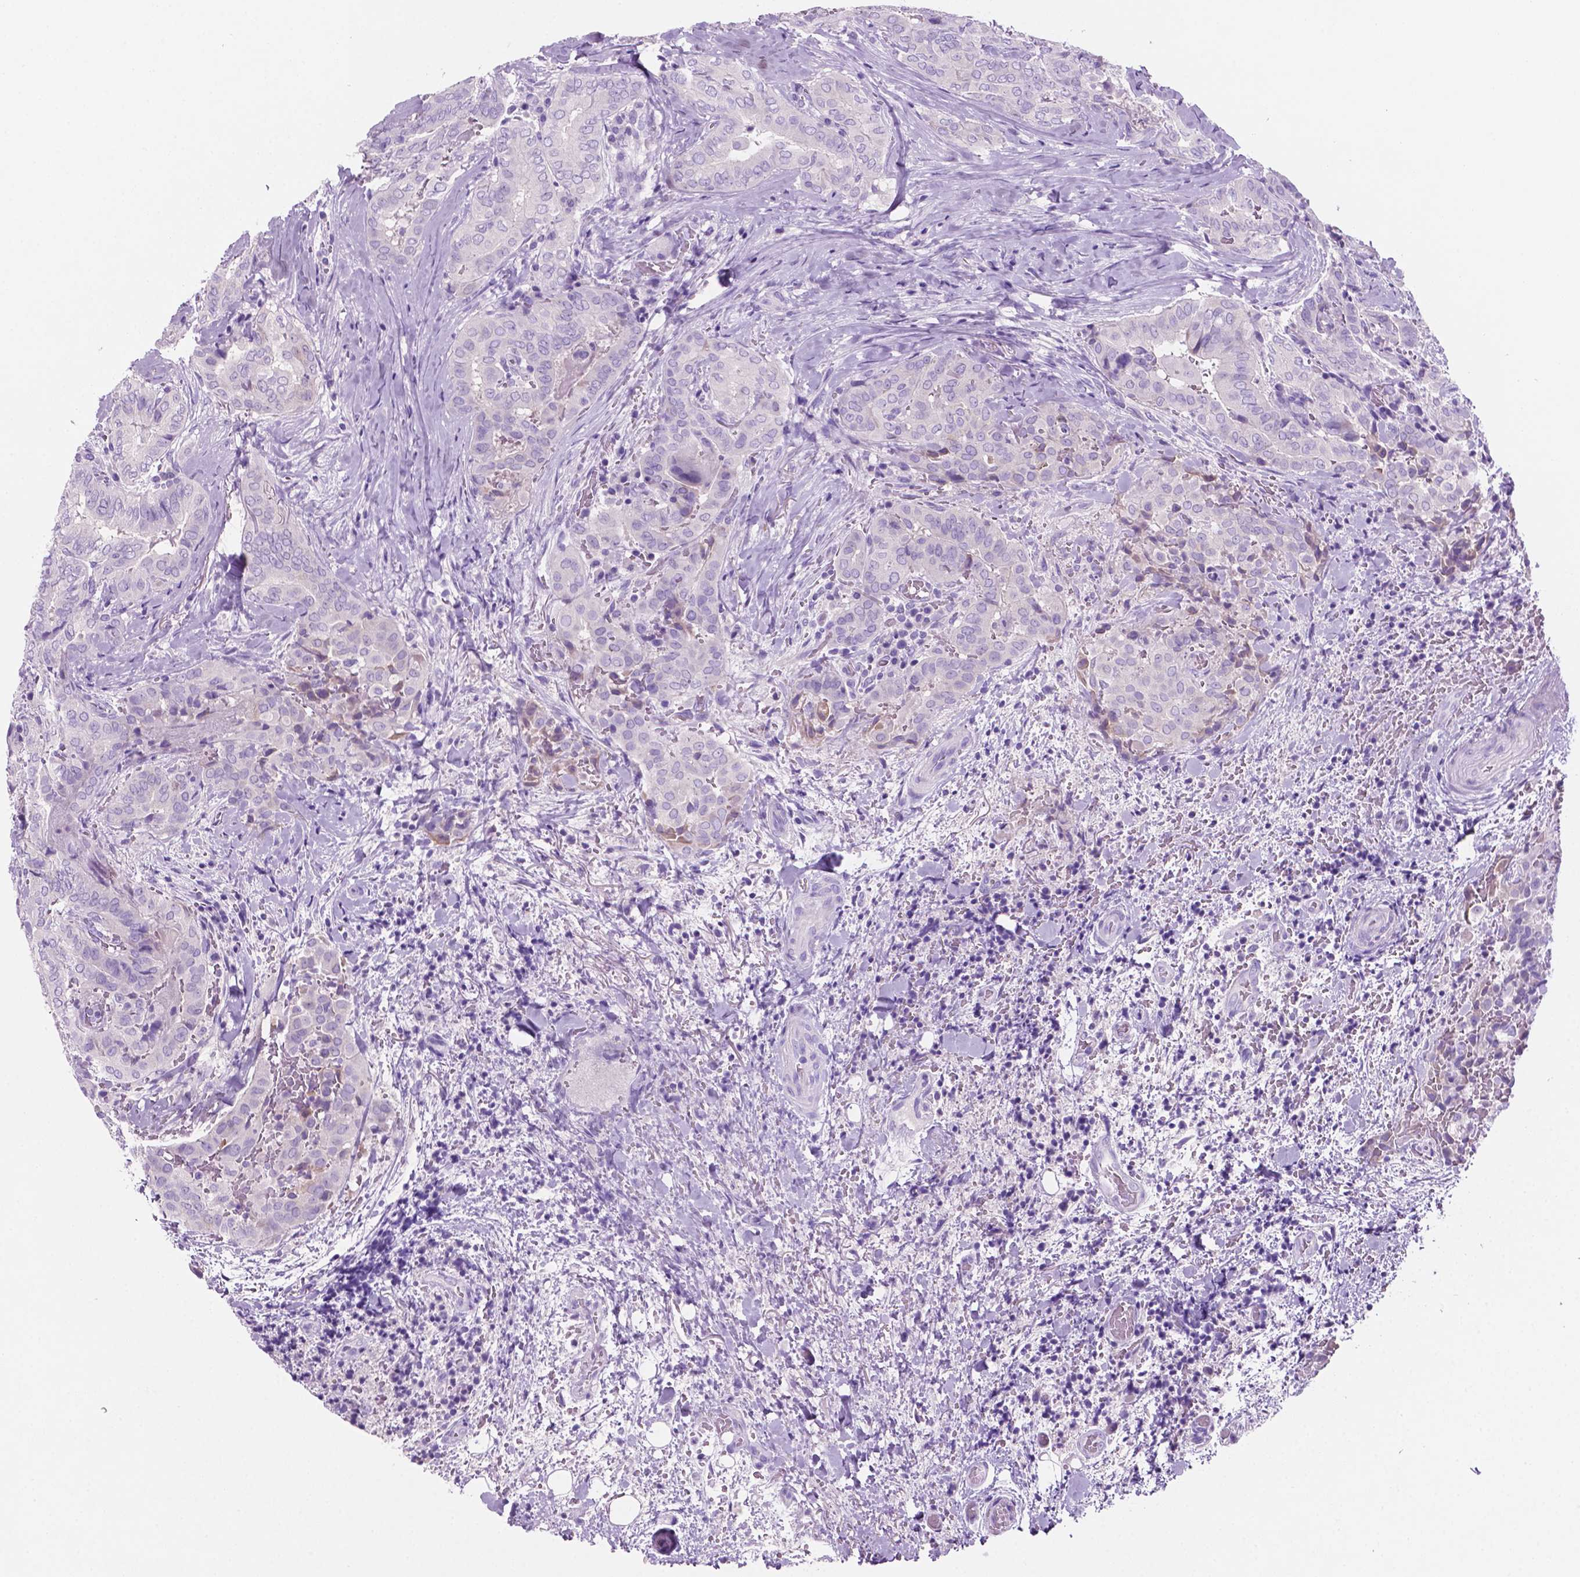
{"staining": {"intensity": "negative", "quantity": "none", "location": "none"}, "tissue": "thyroid cancer", "cell_type": "Tumor cells", "image_type": "cancer", "snomed": [{"axis": "morphology", "description": "Papillary adenocarcinoma, NOS"}, {"axis": "topography", "description": "Thyroid gland"}], "caption": "Immunohistochemical staining of thyroid cancer exhibits no significant expression in tumor cells.", "gene": "POU4F1", "patient": {"sex": "female", "age": 61}}